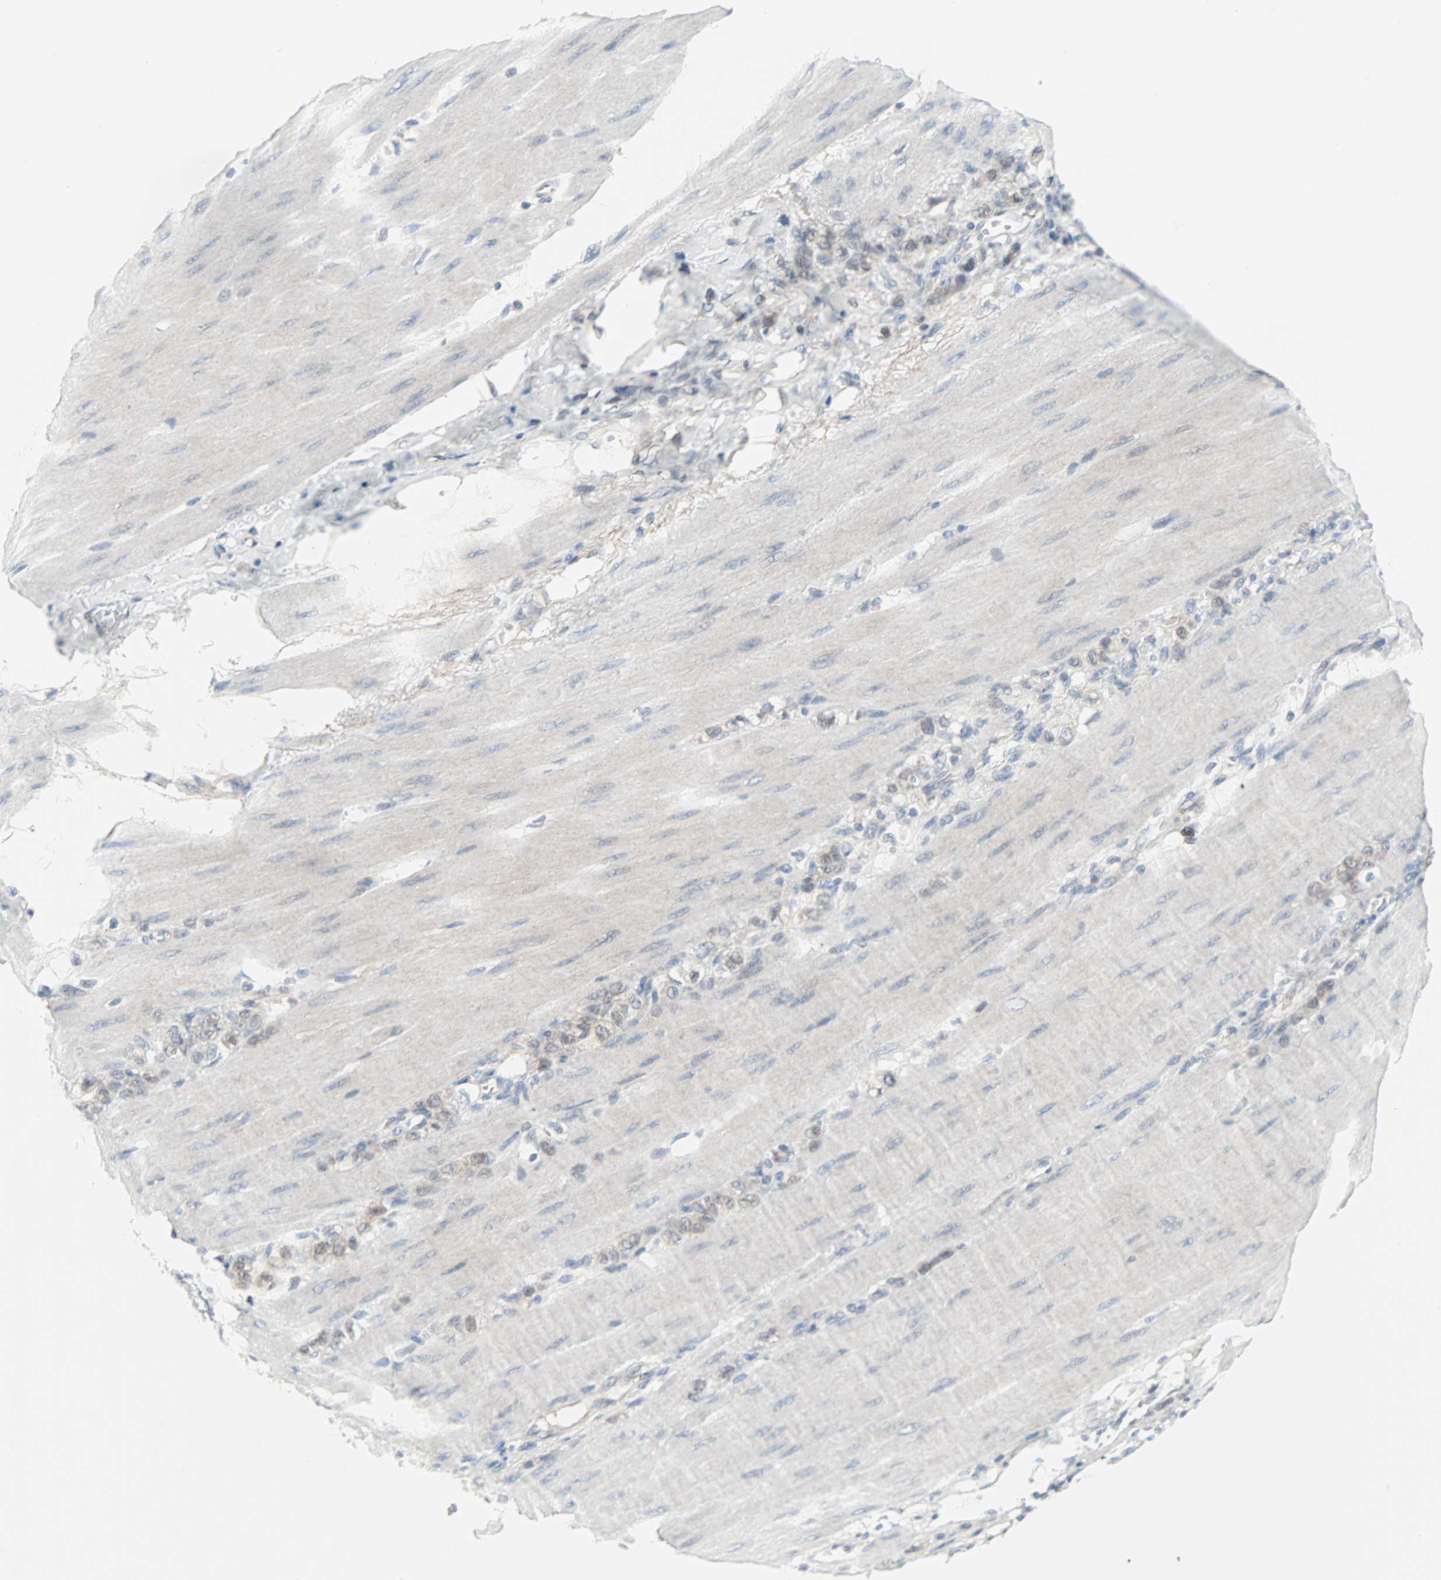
{"staining": {"intensity": "negative", "quantity": "none", "location": "none"}, "tissue": "stomach cancer", "cell_type": "Tumor cells", "image_type": "cancer", "snomed": [{"axis": "morphology", "description": "Adenocarcinoma, NOS"}, {"axis": "topography", "description": "Stomach"}], "caption": "Immunohistochemistry (IHC) of human stomach cancer (adenocarcinoma) displays no expression in tumor cells. Brightfield microscopy of immunohistochemistry stained with DAB (brown) and hematoxylin (blue), captured at high magnification.", "gene": "CASP3", "patient": {"sex": "male", "age": 82}}